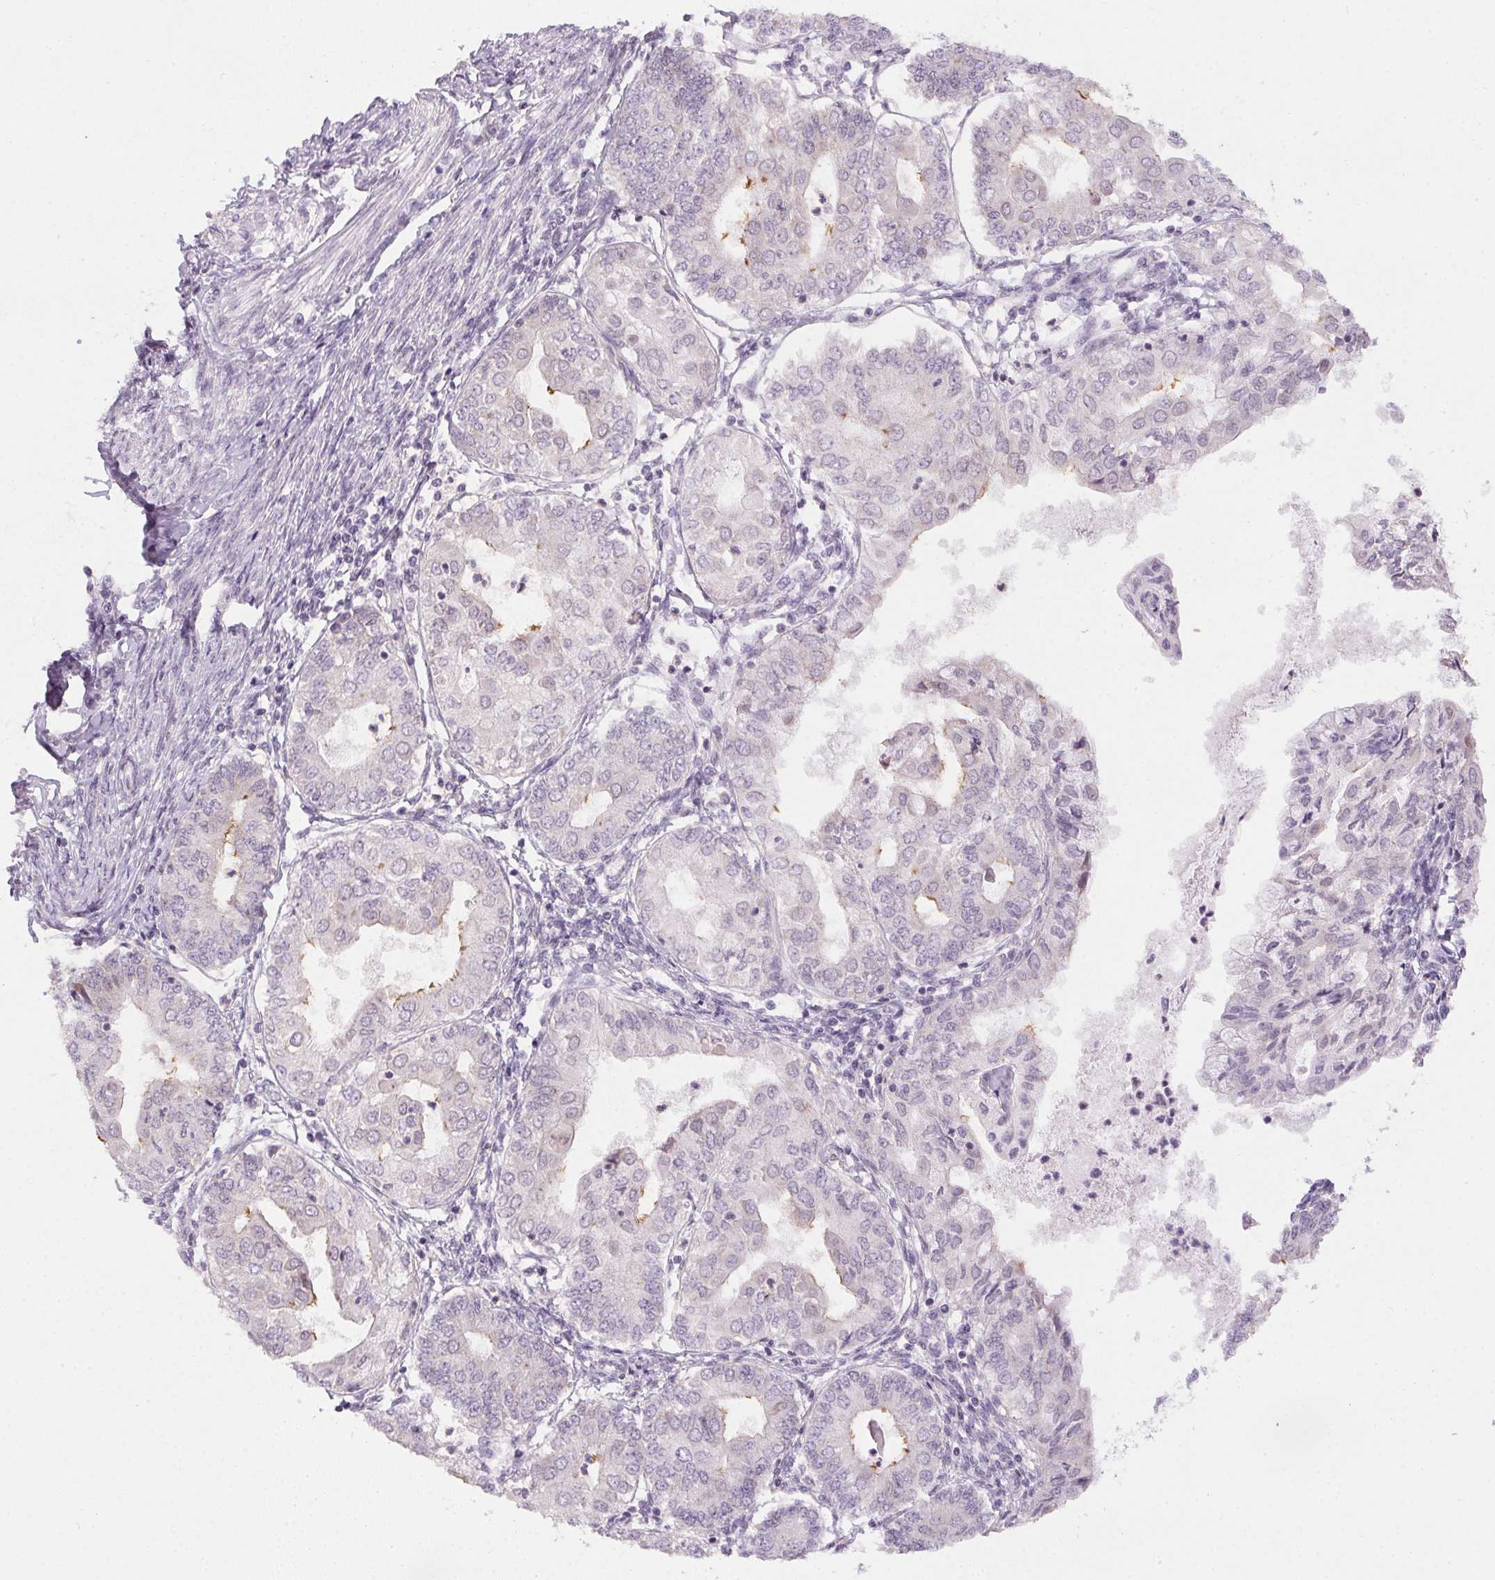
{"staining": {"intensity": "negative", "quantity": "none", "location": "none"}, "tissue": "endometrial cancer", "cell_type": "Tumor cells", "image_type": "cancer", "snomed": [{"axis": "morphology", "description": "Adenocarcinoma, NOS"}, {"axis": "topography", "description": "Endometrium"}], "caption": "Human endometrial cancer stained for a protein using immunohistochemistry shows no staining in tumor cells.", "gene": "SPACA9", "patient": {"sex": "female", "age": 68}}